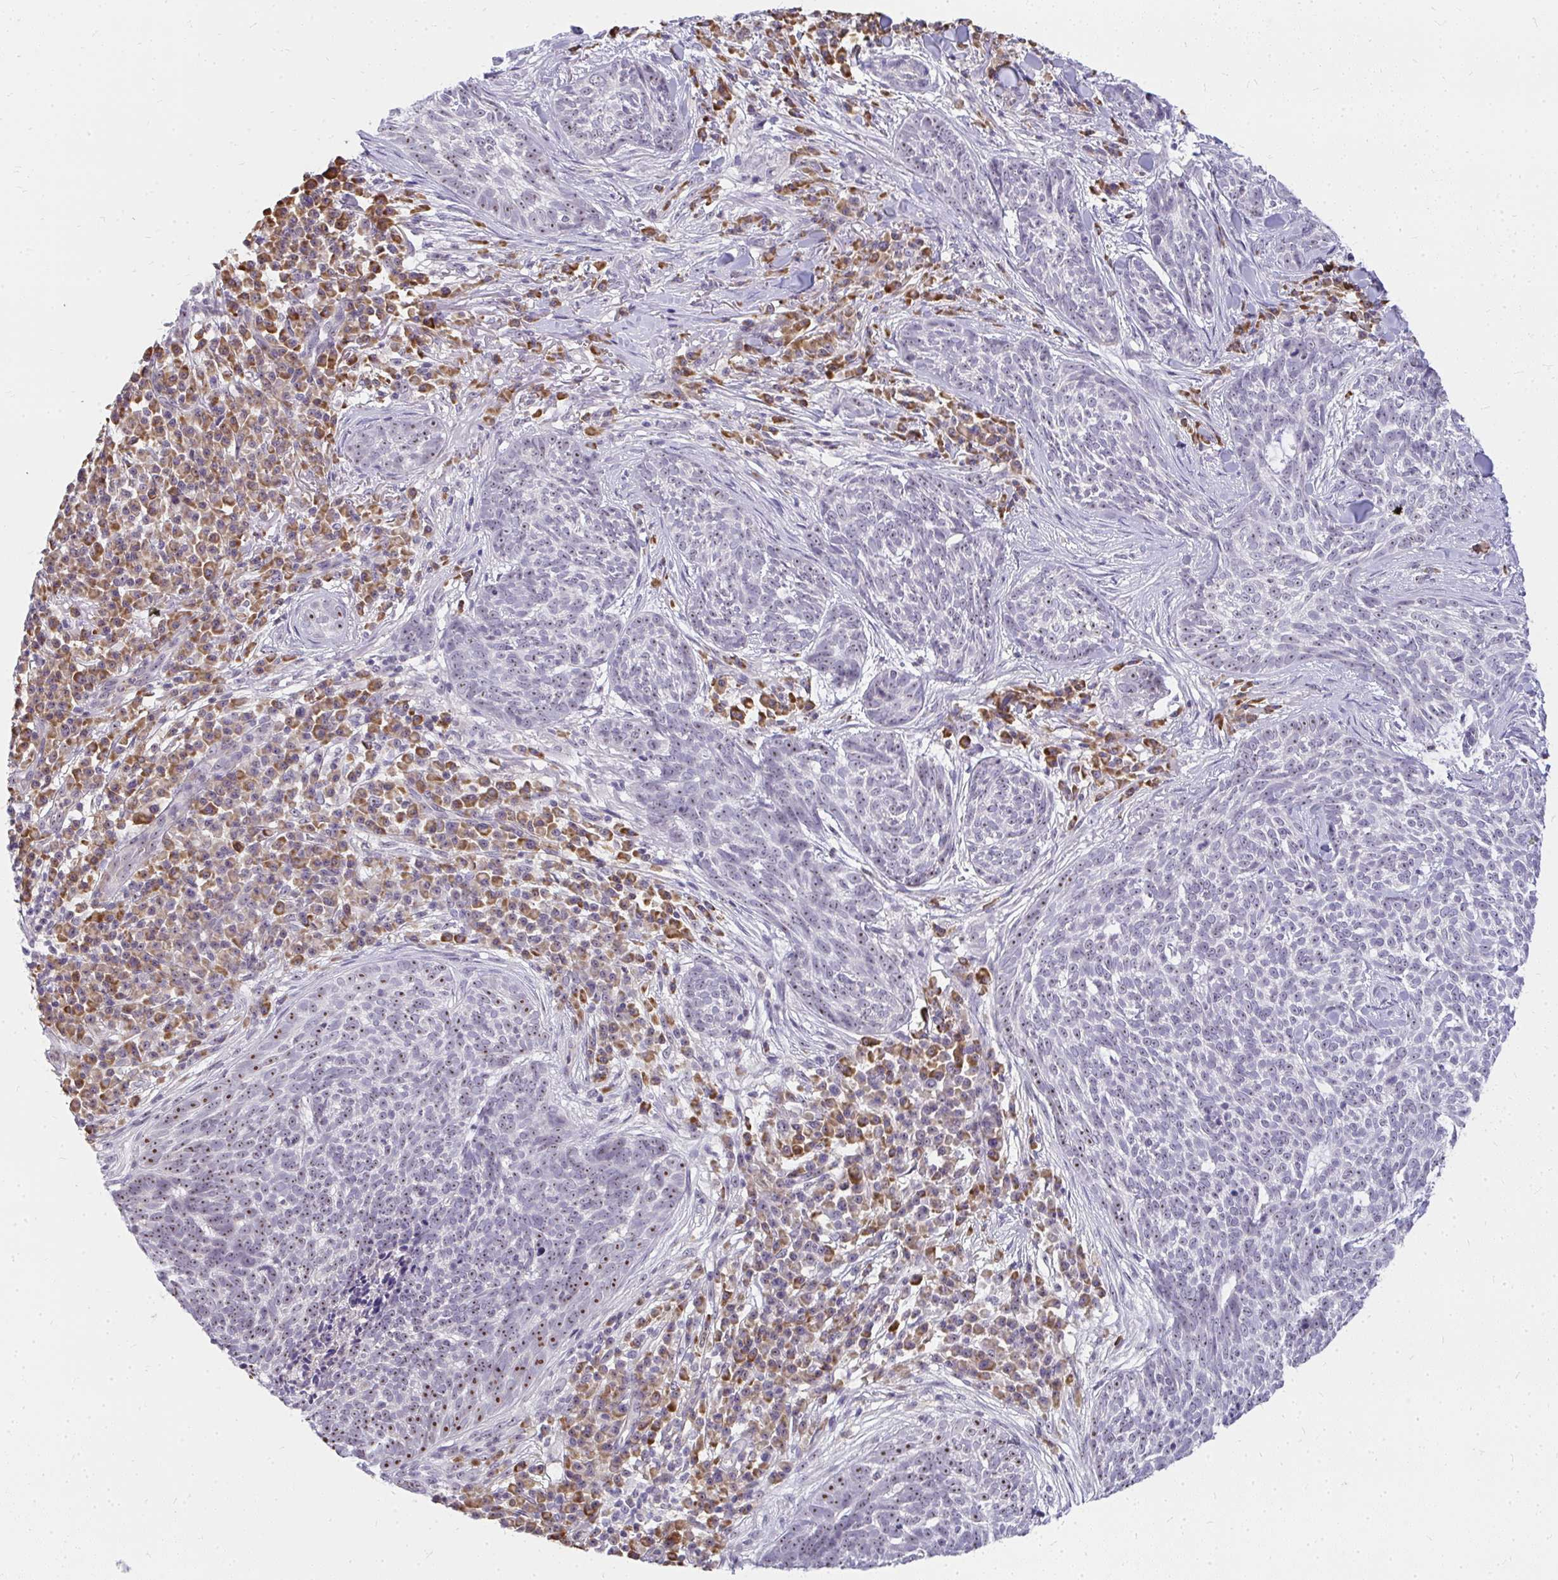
{"staining": {"intensity": "moderate", "quantity": "<25%", "location": "nuclear"}, "tissue": "skin cancer", "cell_type": "Tumor cells", "image_type": "cancer", "snomed": [{"axis": "morphology", "description": "Basal cell carcinoma"}, {"axis": "topography", "description": "Skin"}], "caption": "Immunohistochemical staining of skin basal cell carcinoma shows low levels of moderate nuclear protein positivity in about <25% of tumor cells.", "gene": "FAM9A", "patient": {"sex": "female", "age": 93}}